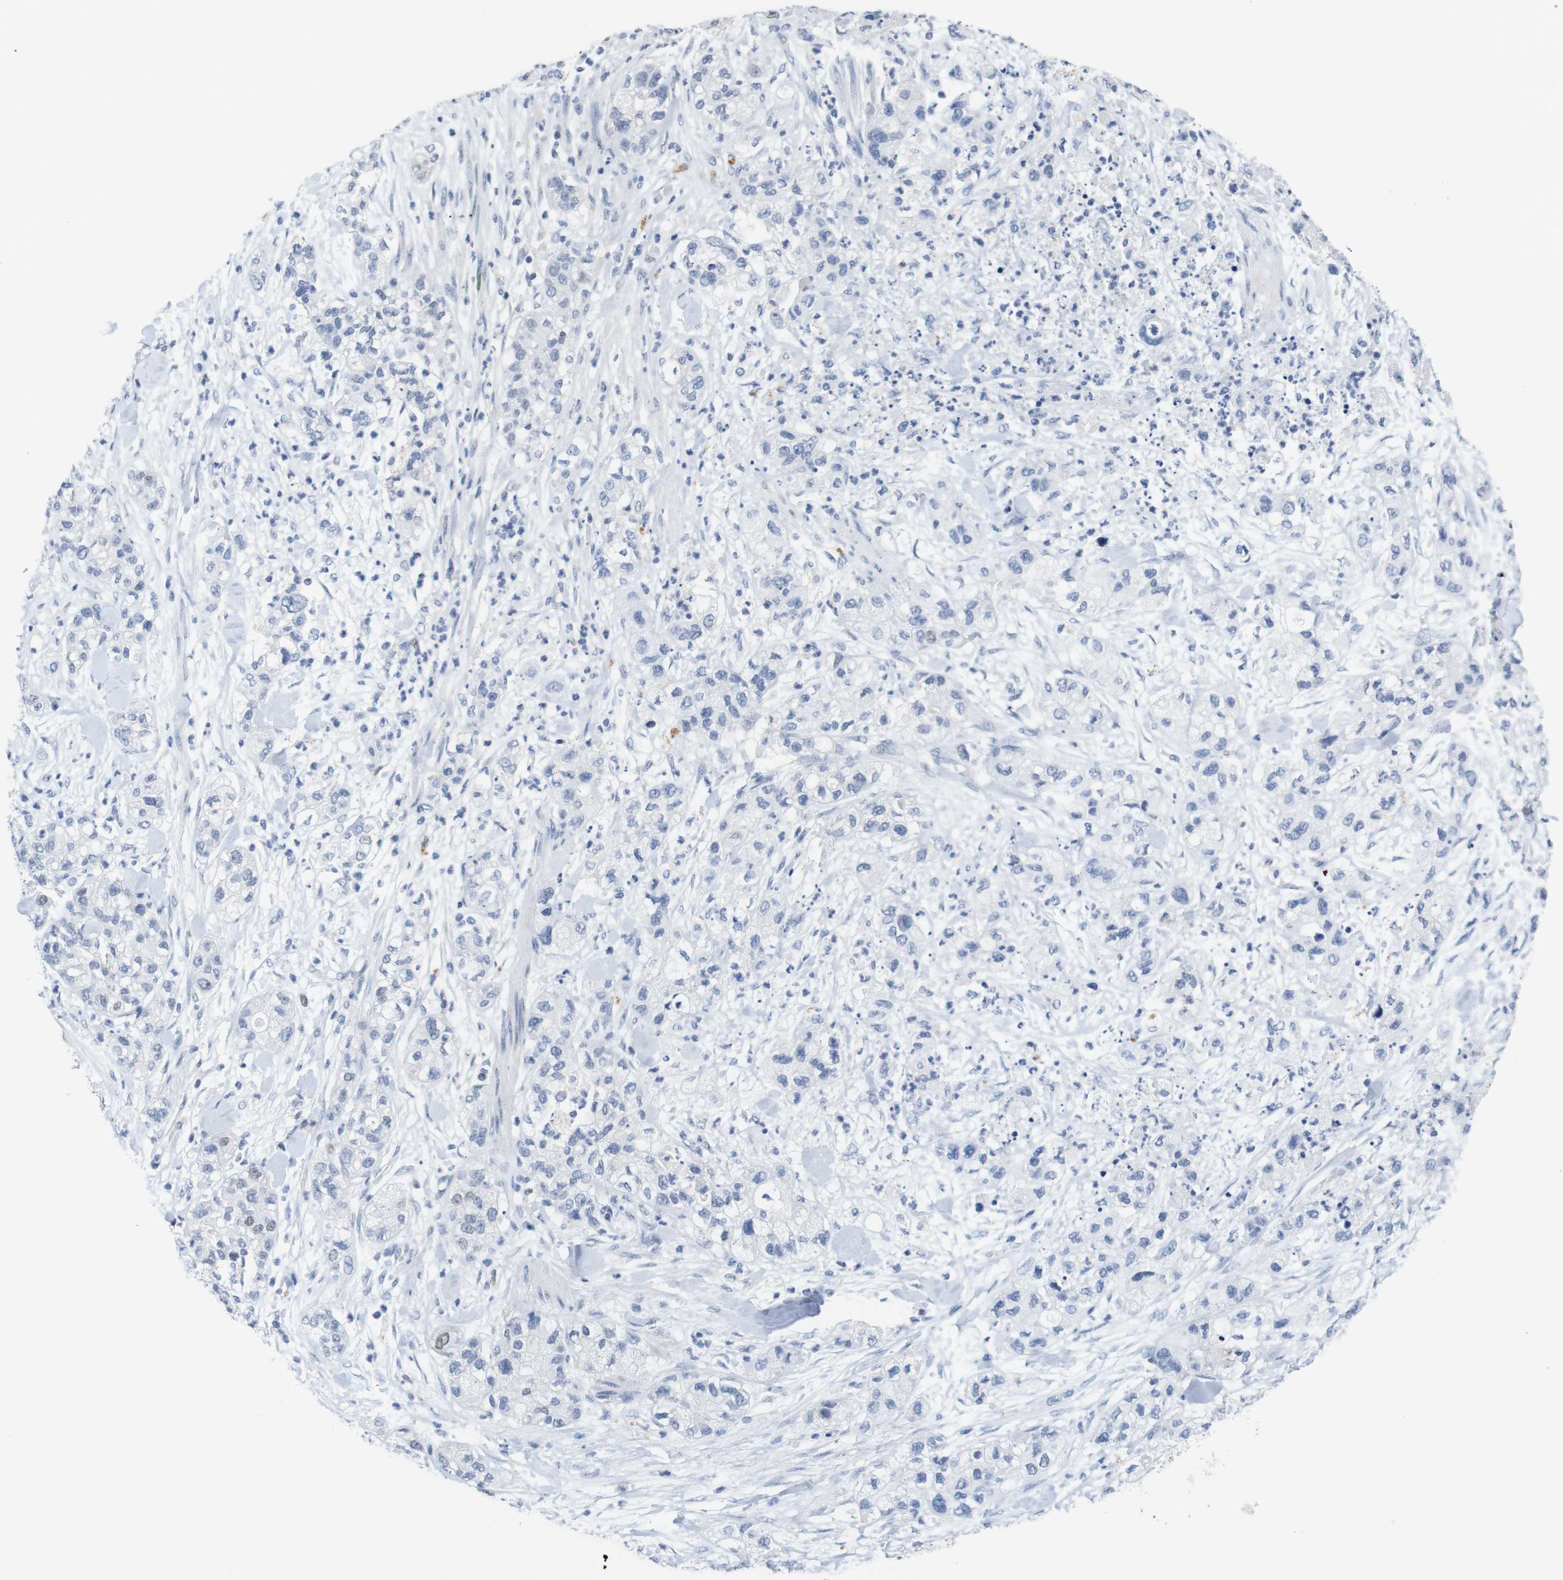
{"staining": {"intensity": "negative", "quantity": "none", "location": "none"}, "tissue": "pancreatic cancer", "cell_type": "Tumor cells", "image_type": "cancer", "snomed": [{"axis": "morphology", "description": "Adenocarcinoma, NOS"}, {"axis": "topography", "description": "Pancreas"}], "caption": "Immunohistochemical staining of pancreatic cancer demonstrates no significant staining in tumor cells.", "gene": "CDK2", "patient": {"sex": "female", "age": 78}}